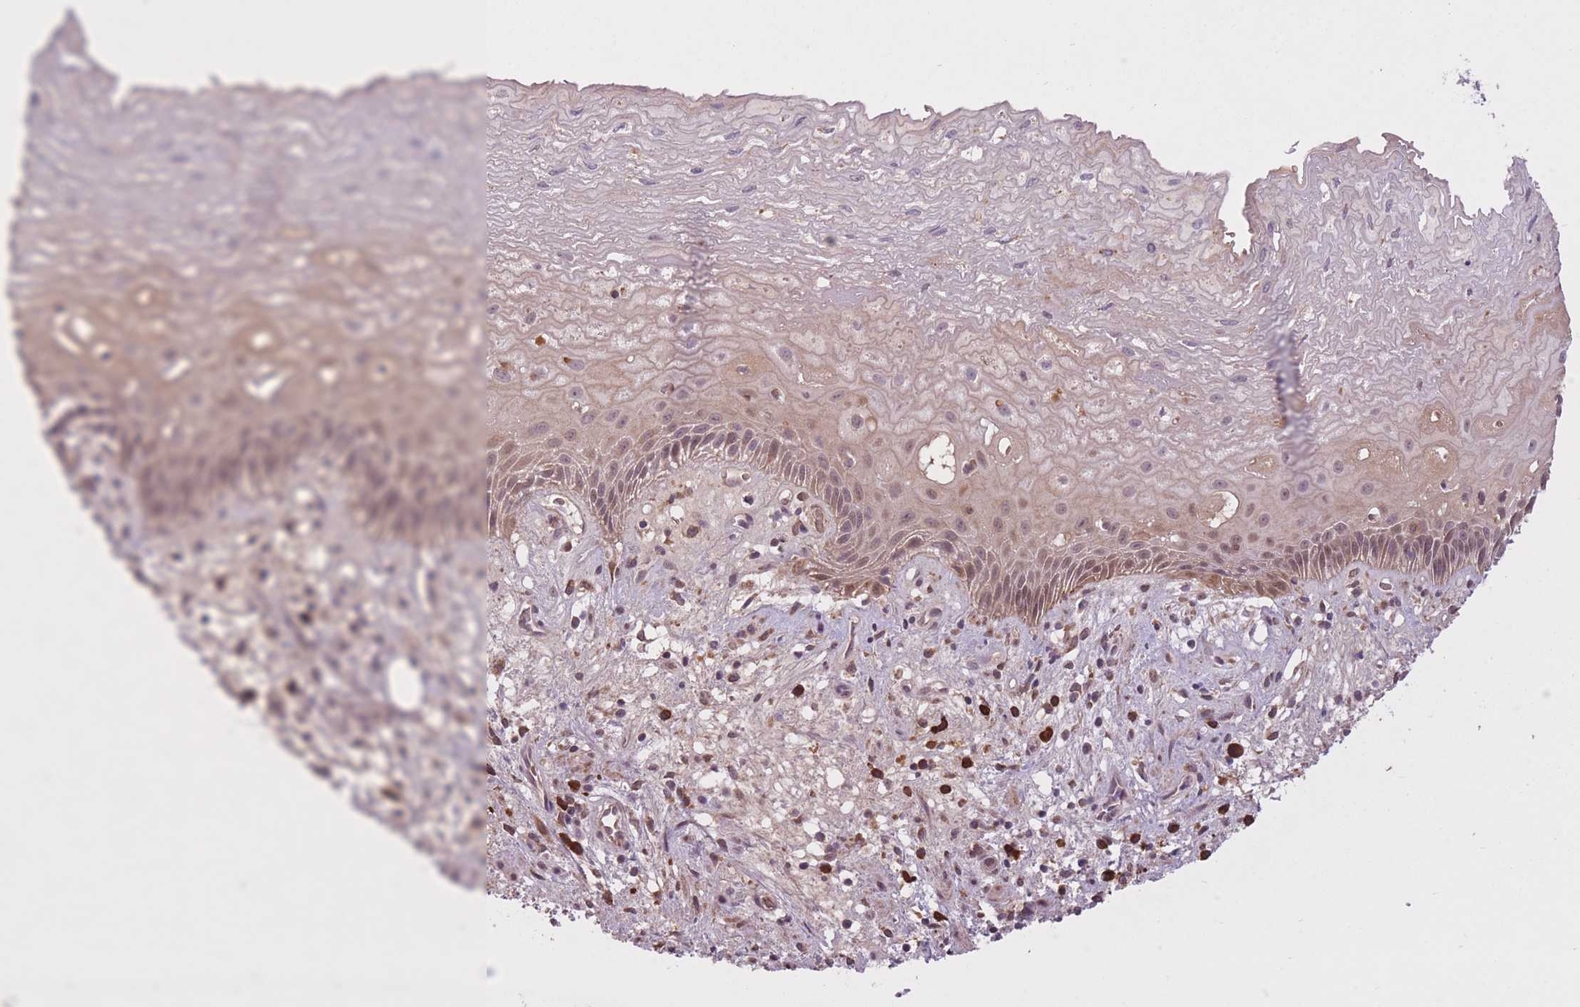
{"staining": {"intensity": "moderate", "quantity": "<25%", "location": "cytoplasmic/membranous,nuclear"}, "tissue": "esophagus", "cell_type": "Squamous epithelial cells", "image_type": "normal", "snomed": [{"axis": "morphology", "description": "Normal tissue, NOS"}, {"axis": "topography", "description": "Esophagus"}], "caption": "Brown immunohistochemical staining in benign human esophagus shows moderate cytoplasmic/membranous,nuclear staining in about <25% of squamous epithelial cells.", "gene": "POLR3F", "patient": {"sex": "male", "age": 60}}